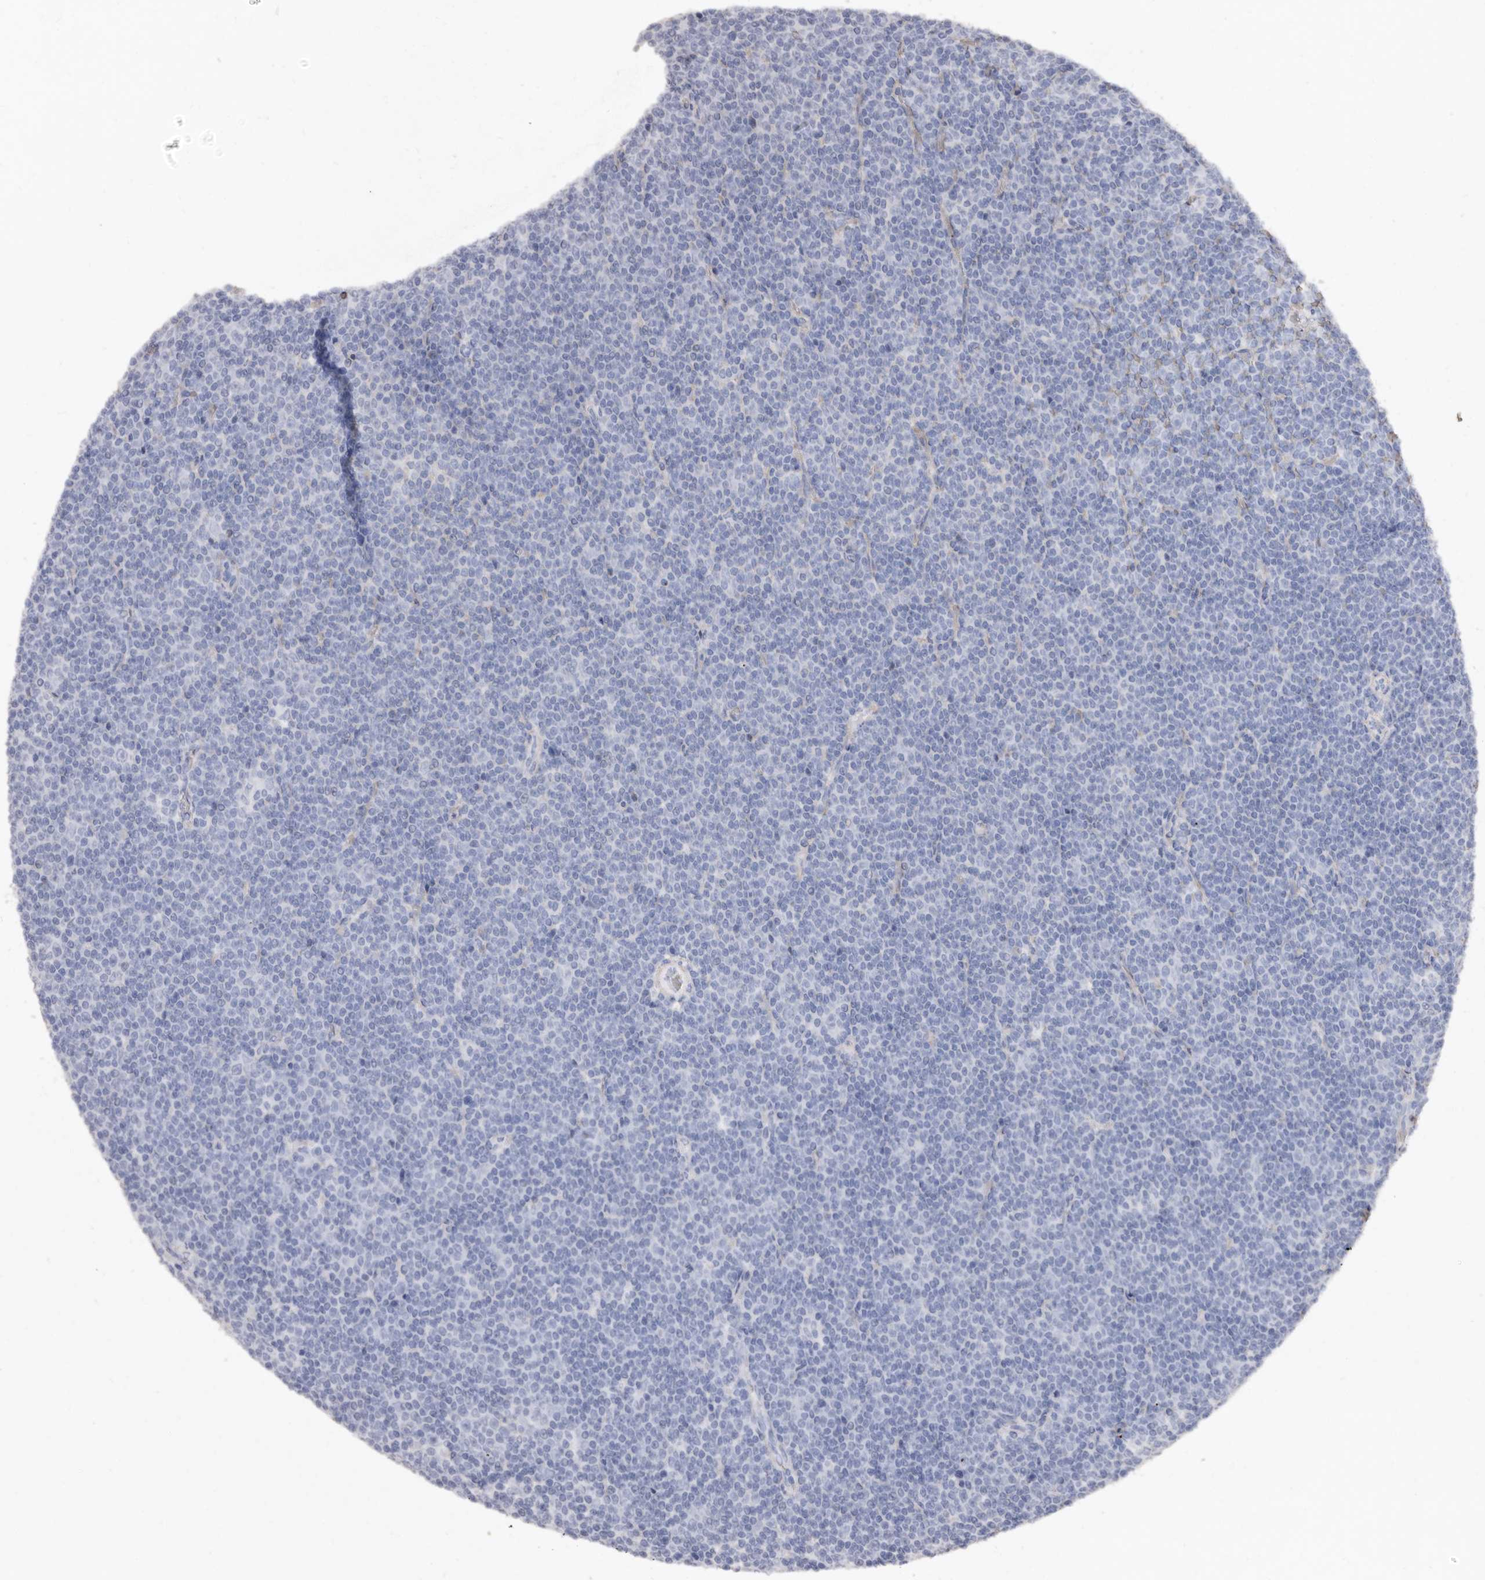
{"staining": {"intensity": "negative", "quantity": "none", "location": "none"}, "tissue": "lymphoma", "cell_type": "Tumor cells", "image_type": "cancer", "snomed": [{"axis": "morphology", "description": "Malignant lymphoma, non-Hodgkin's type, Low grade"}, {"axis": "topography", "description": "Lymph node"}], "caption": "Malignant lymphoma, non-Hodgkin's type (low-grade) was stained to show a protein in brown. There is no significant positivity in tumor cells. (DAB immunohistochemistry visualized using brightfield microscopy, high magnification).", "gene": "COQ8B", "patient": {"sex": "female", "age": 67}}